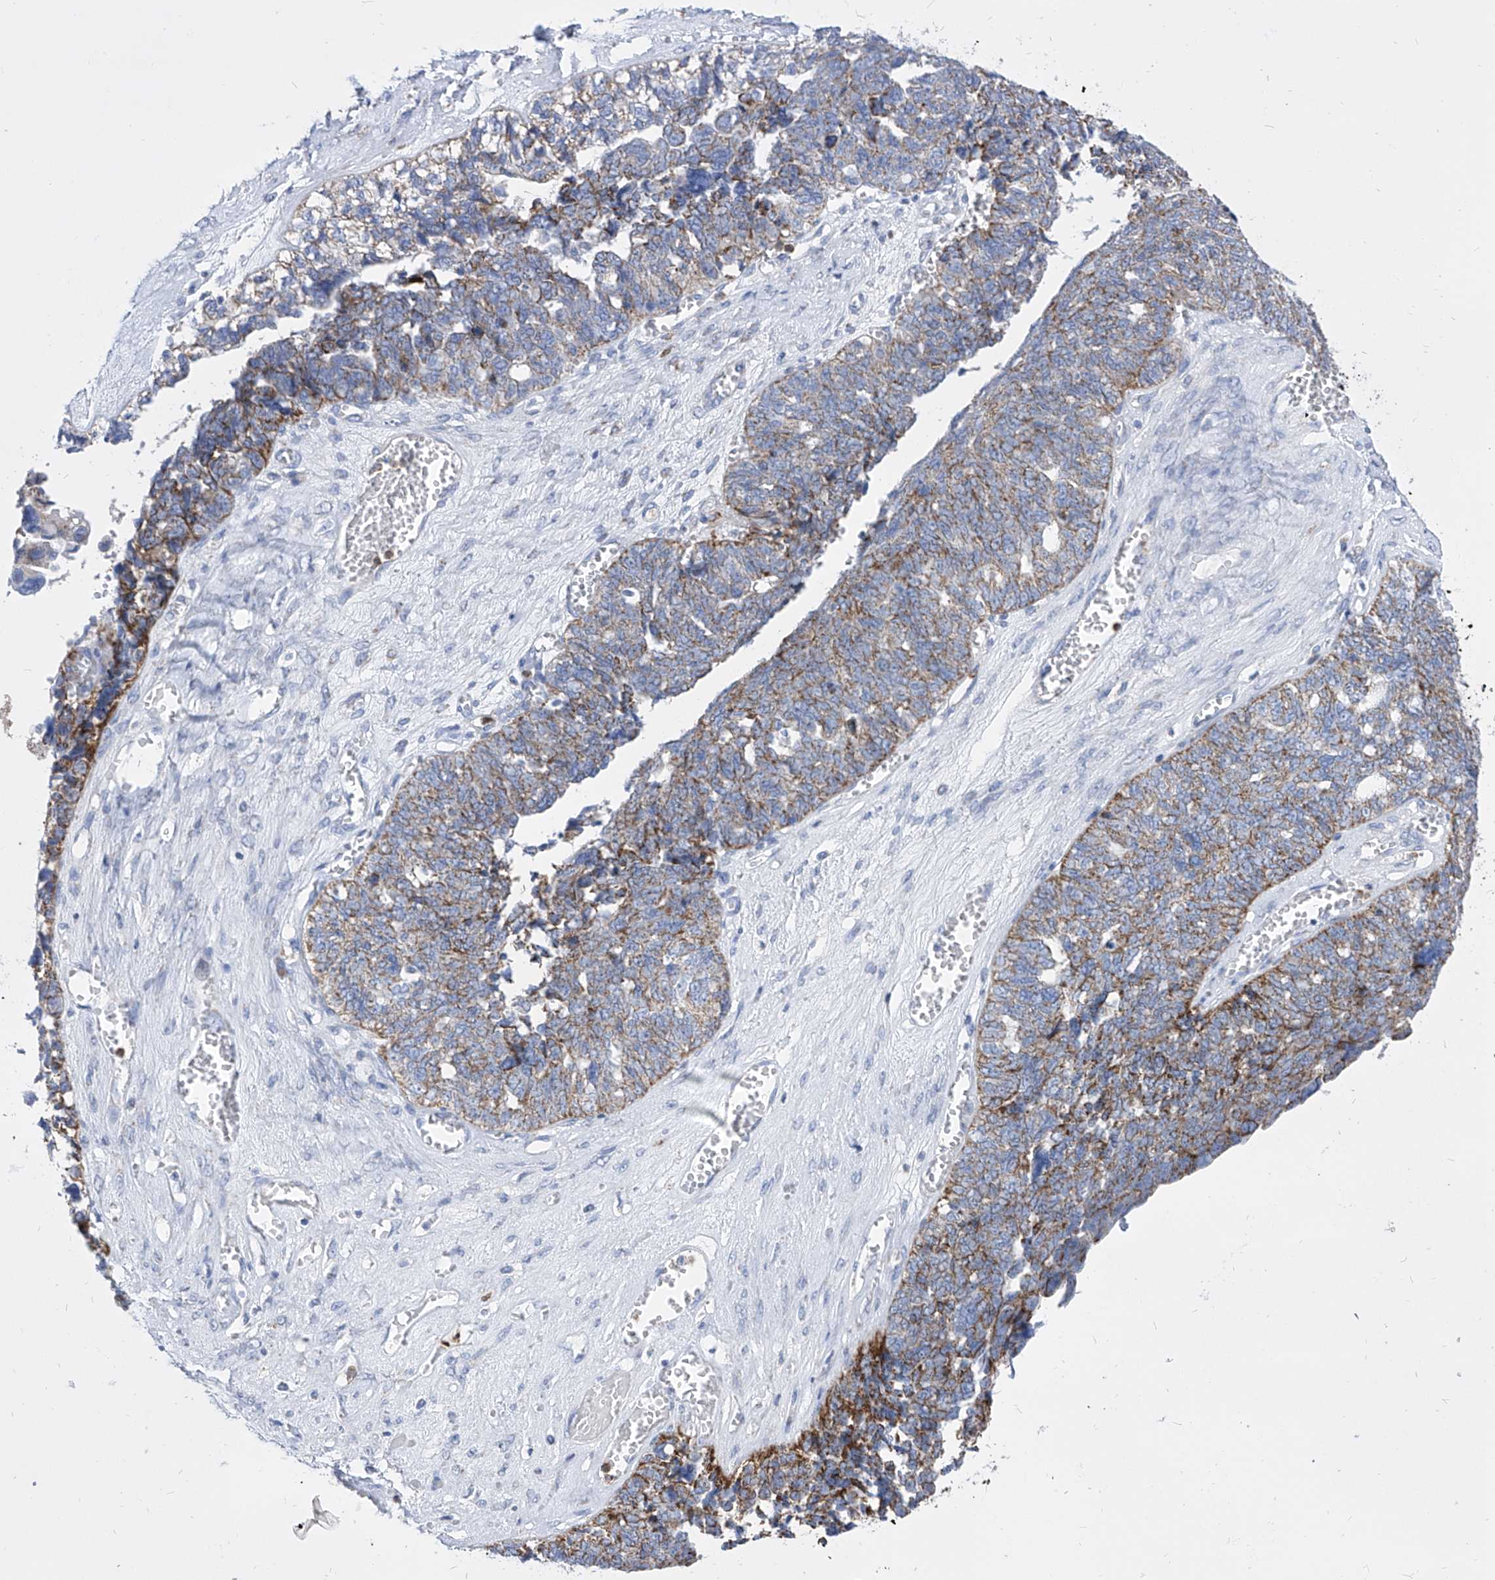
{"staining": {"intensity": "moderate", "quantity": ">75%", "location": "cytoplasmic/membranous"}, "tissue": "ovarian cancer", "cell_type": "Tumor cells", "image_type": "cancer", "snomed": [{"axis": "morphology", "description": "Cystadenocarcinoma, serous, NOS"}, {"axis": "topography", "description": "Ovary"}], "caption": "Serous cystadenocarcinoma (ovarian) stained for a protein reveals moderate cytoplasmic/membranous positivity in tumor cells.", "gene": "COQ3", "patient": {"sex": "female", "age": 79}}